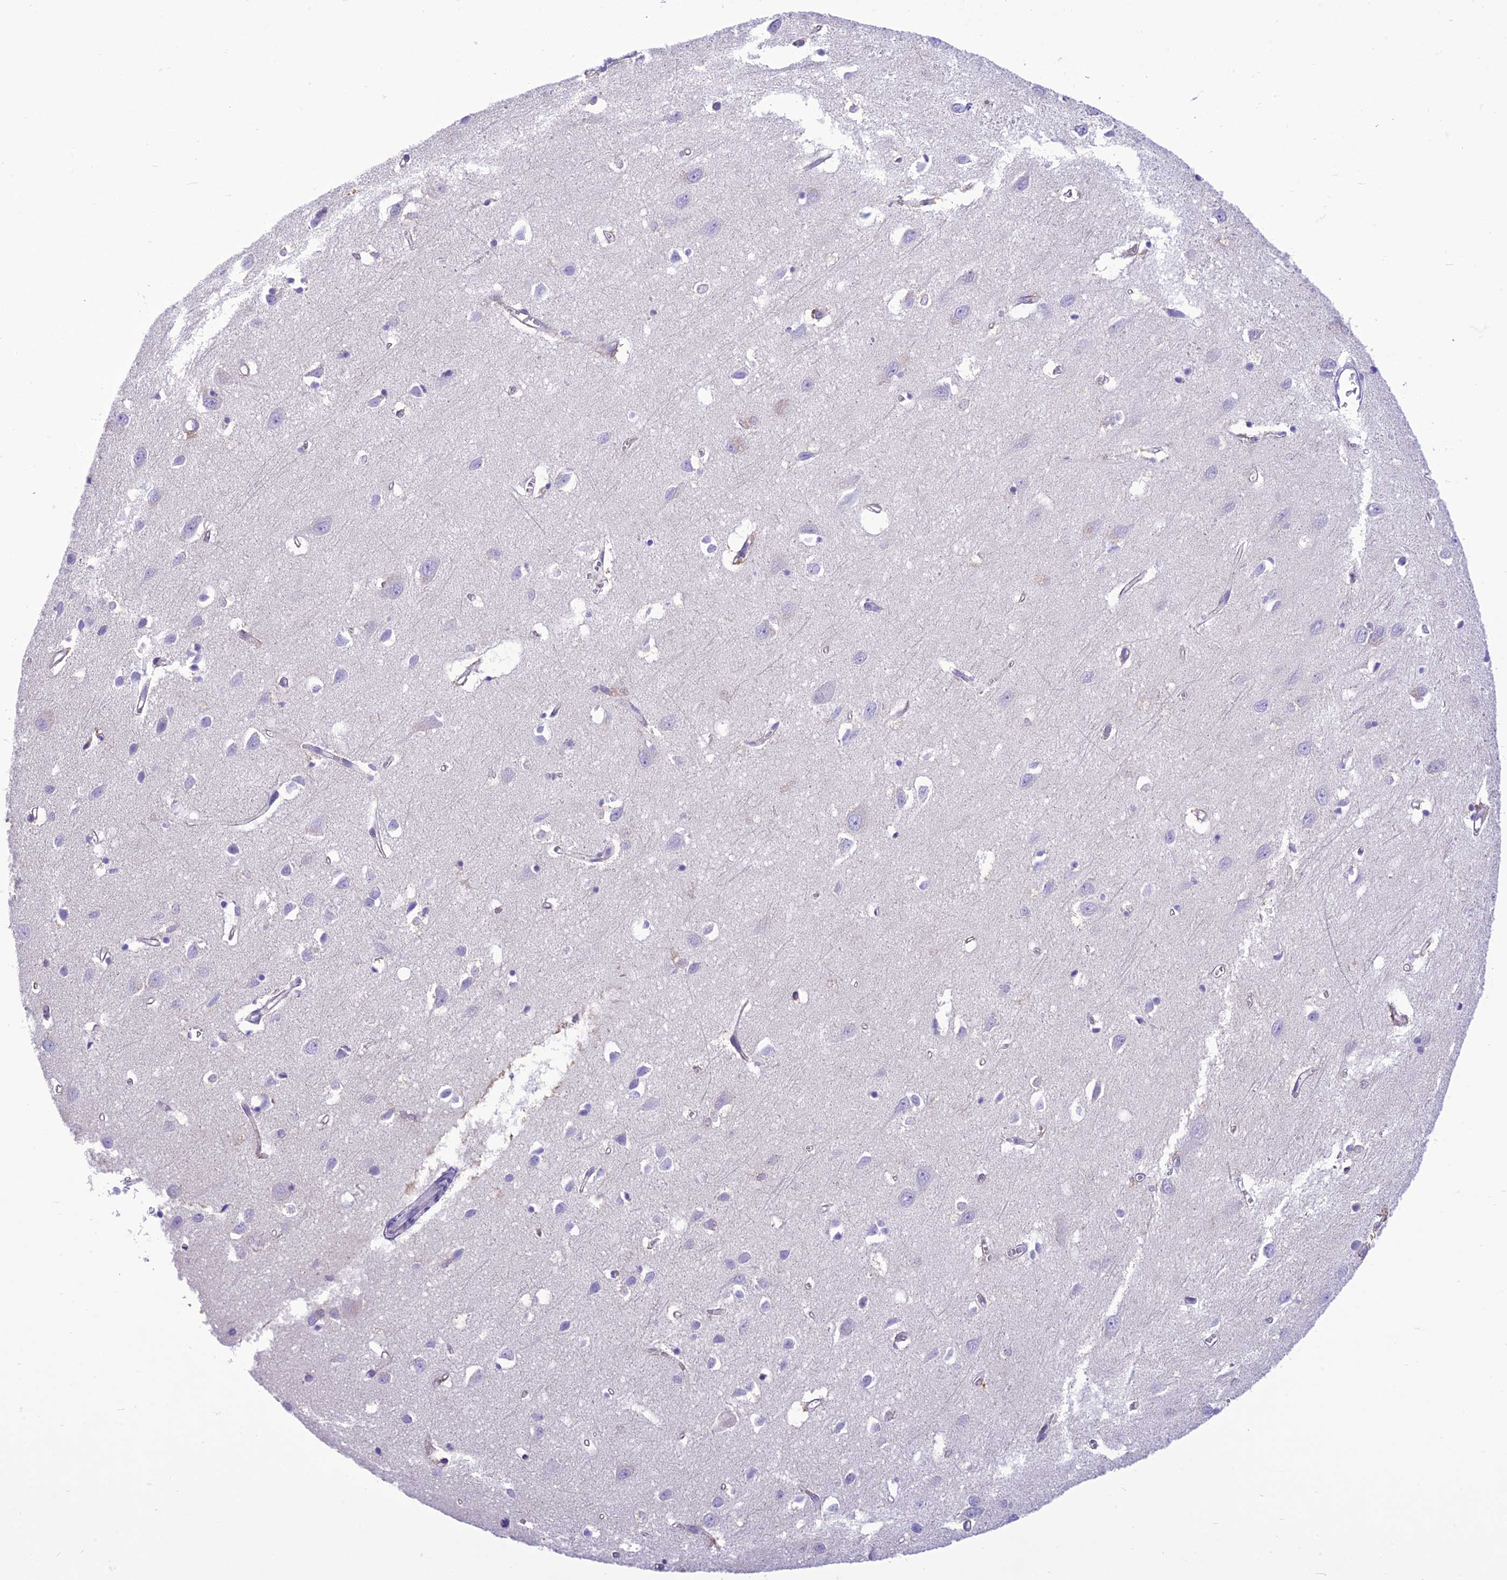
{"staining": {"intensity": "negative", "quantity": "none", "location": "none"}, "tissue": "cerebral cortex", "cell_type": "Endothelial cells", "image_type": "normal", "snomed": [{"axis": "morphology", "description": "Normal tissue, NOS"}, {"axis": "topography", "description": "Cerebral cortex"}], "caption": "Endothelial cells show no significant protein staining in unremarkable cerebral cortex.", "gene": "DHDH", "patient": {"sex": "female", "age": 64}}